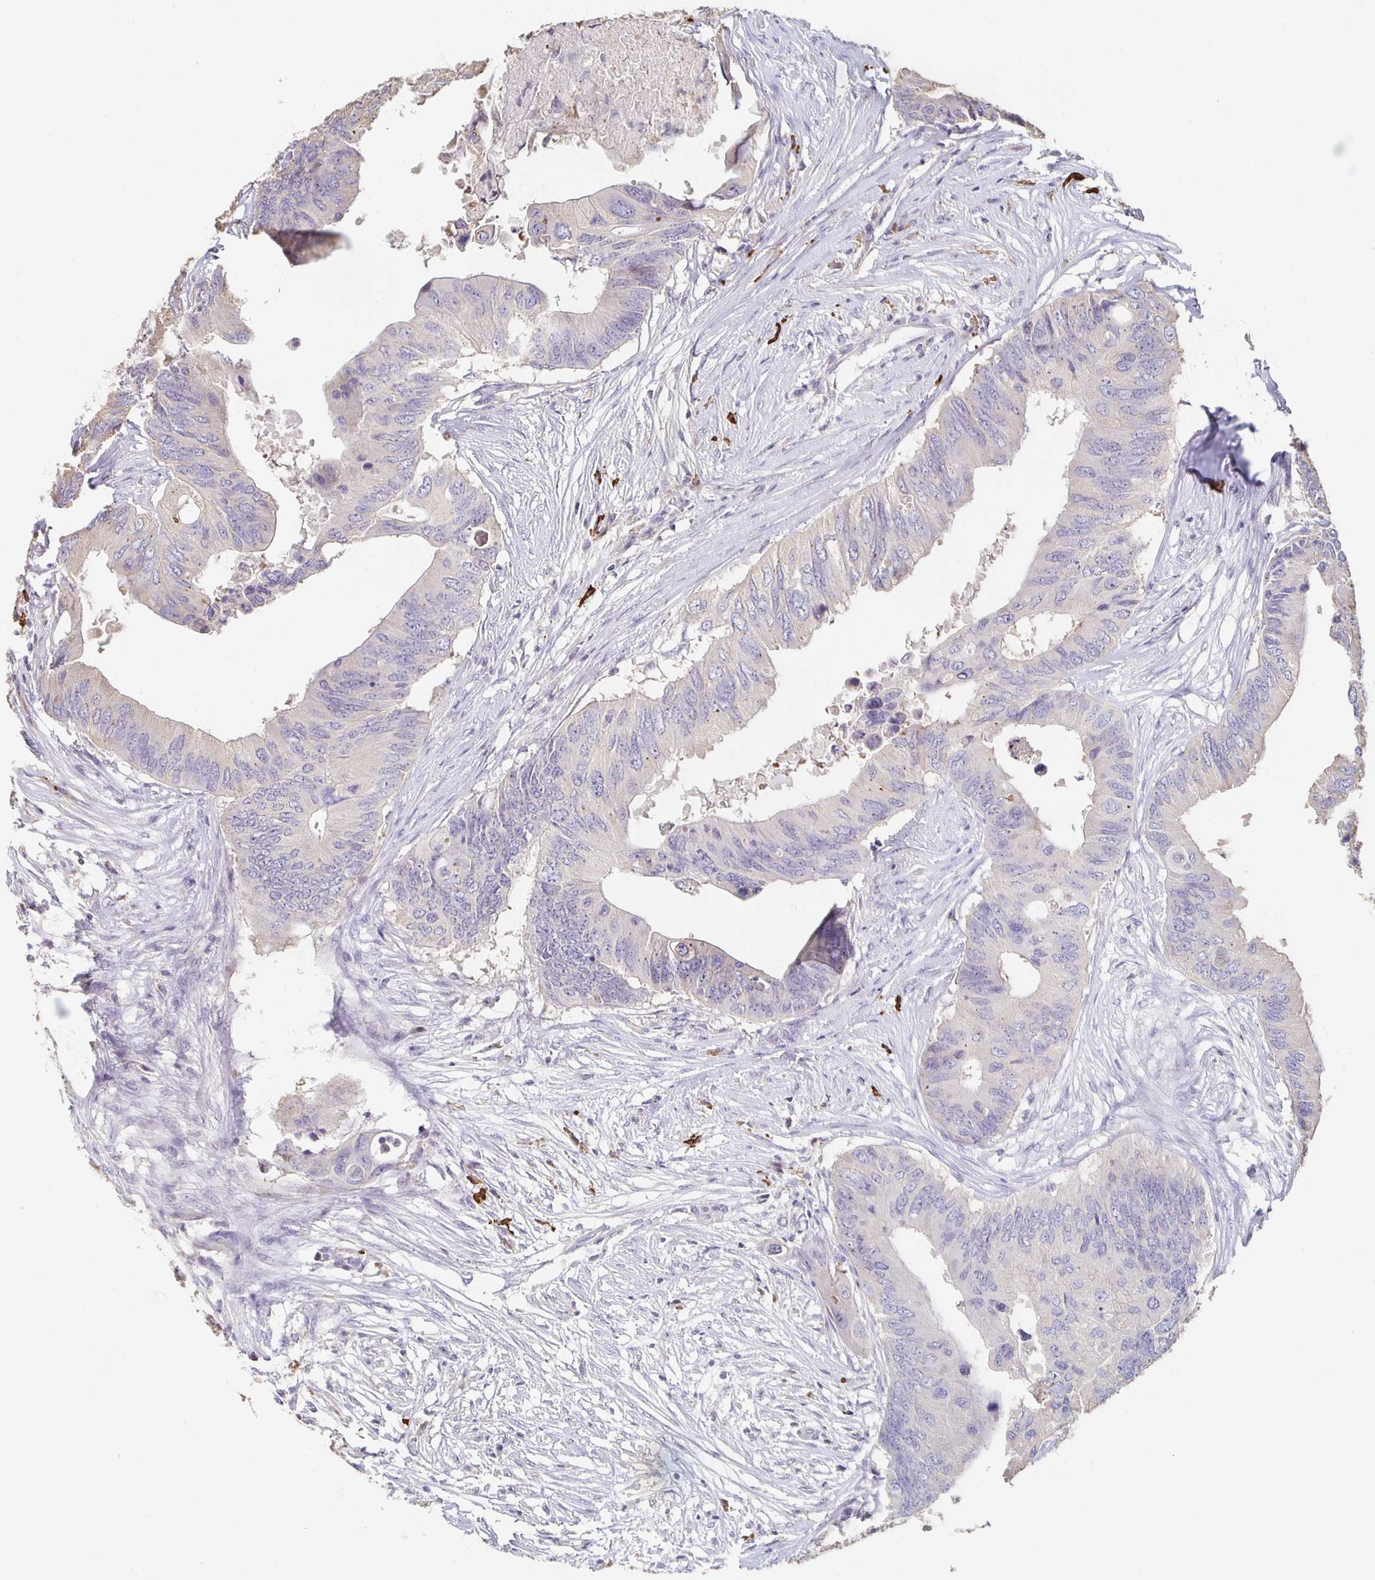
{"staining": {"intensity": "negative", "quantity": "none", "location": "none"}, "tissue": "colorectal cancer", "cell_type": "Tumor cells", "image_type": "cancer", "snomed": [{"axis": "morphology", "description": "Adenocarcinoma, NOS"}, {"axis": "topography", "description": "Colon"}], "caption": "The immunohistochemistry image has no significant staining in tumor cells of colorectal cancer (adenocarcinoma) tissue.", "gene": "ZNF692", "patient": {"sex": "male", "age": 71}}